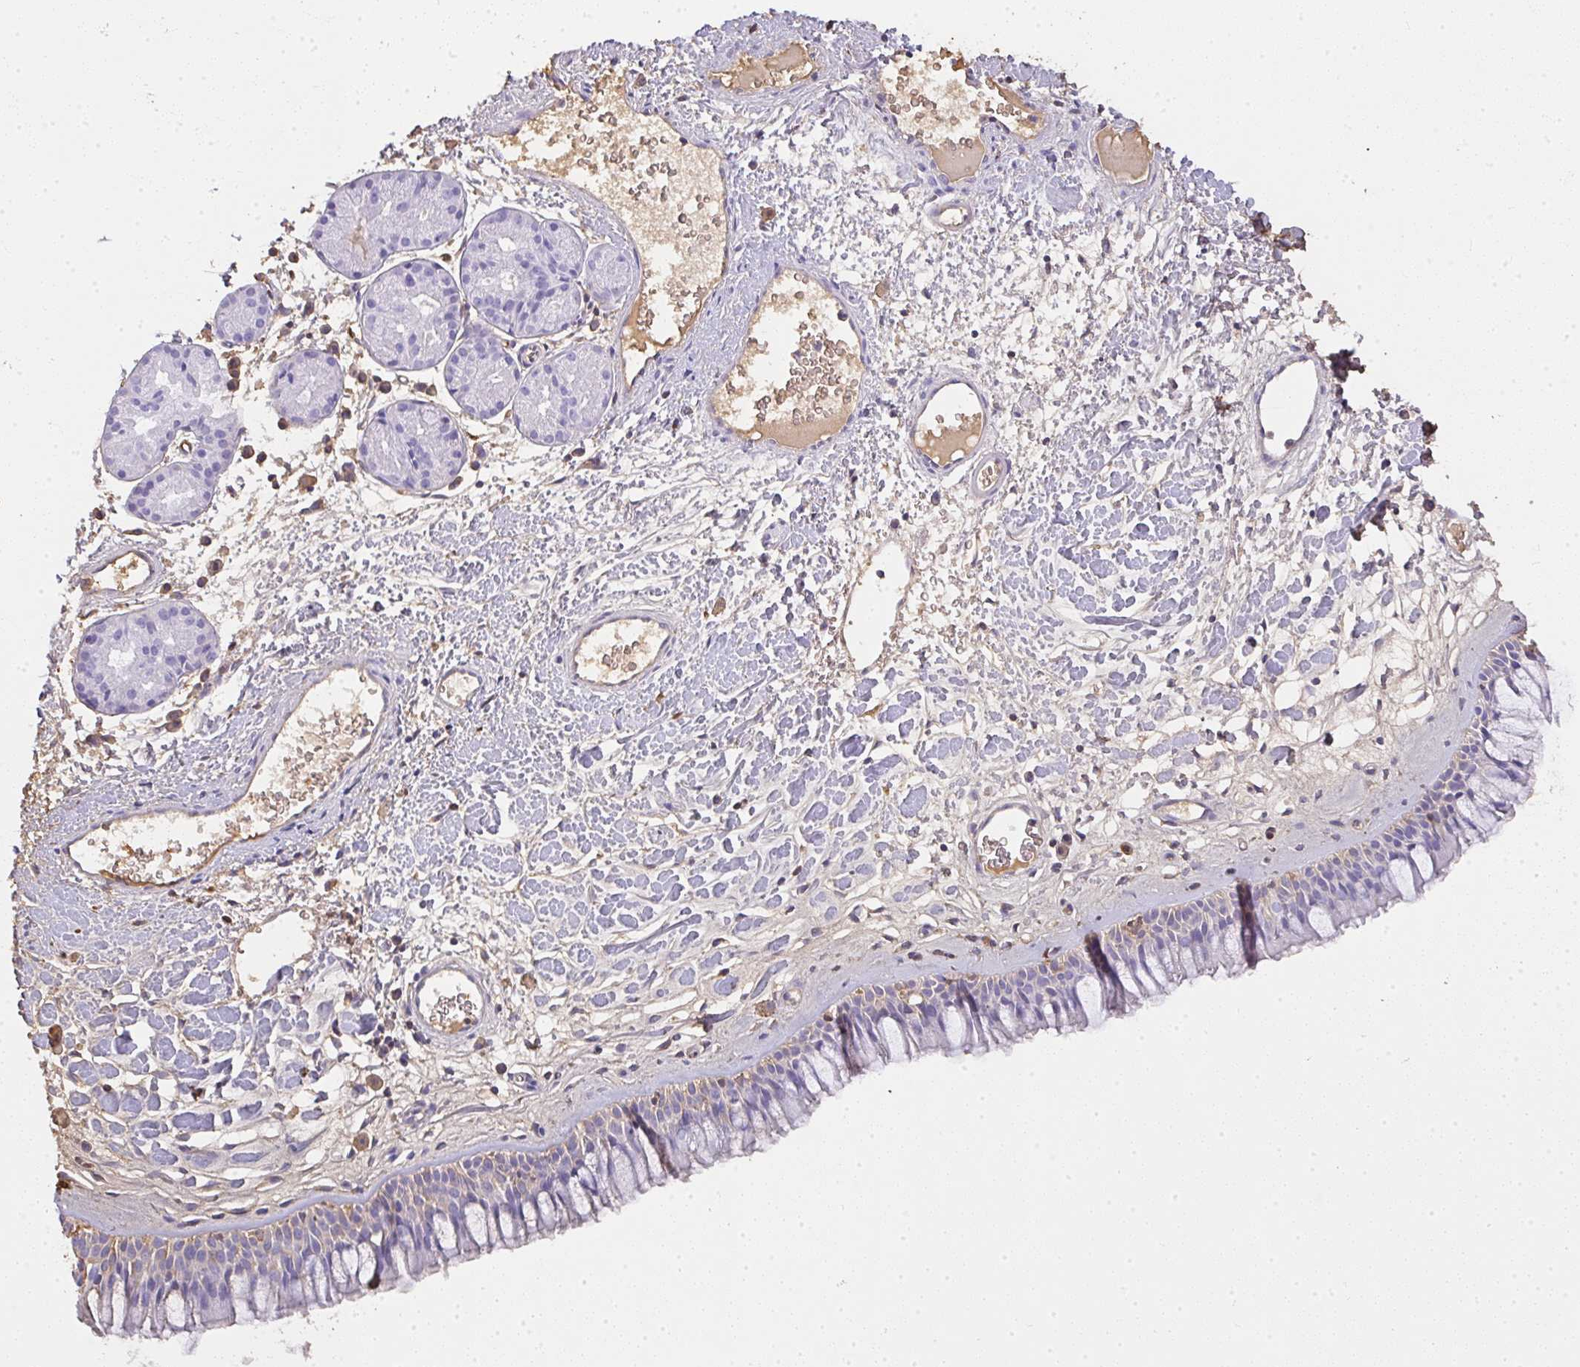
{"staining": {"intensity": "moderate", "quantity": "<25%", "location": "cytoplasmic/membranous"}, "tissue": "nasopharynx", "cell_type": "Respiratory epithelial cells", "image_type": "normal", "snomed": [{"axis": "morphology", "description": "Normal tissue, NOS"}, {"axis": "topography", "description": "Nasopharynx"}], "caption": "Protein expression analysis of benign nasopharynx shows moderate cytoplasmic/membranous staining in about <25% of respiratory epithelial cells. (Brightfield microscopy of DAB IHC at high magnification).", "gene": "SMYD5", "patient": {"sex": "male", "age": 65}}